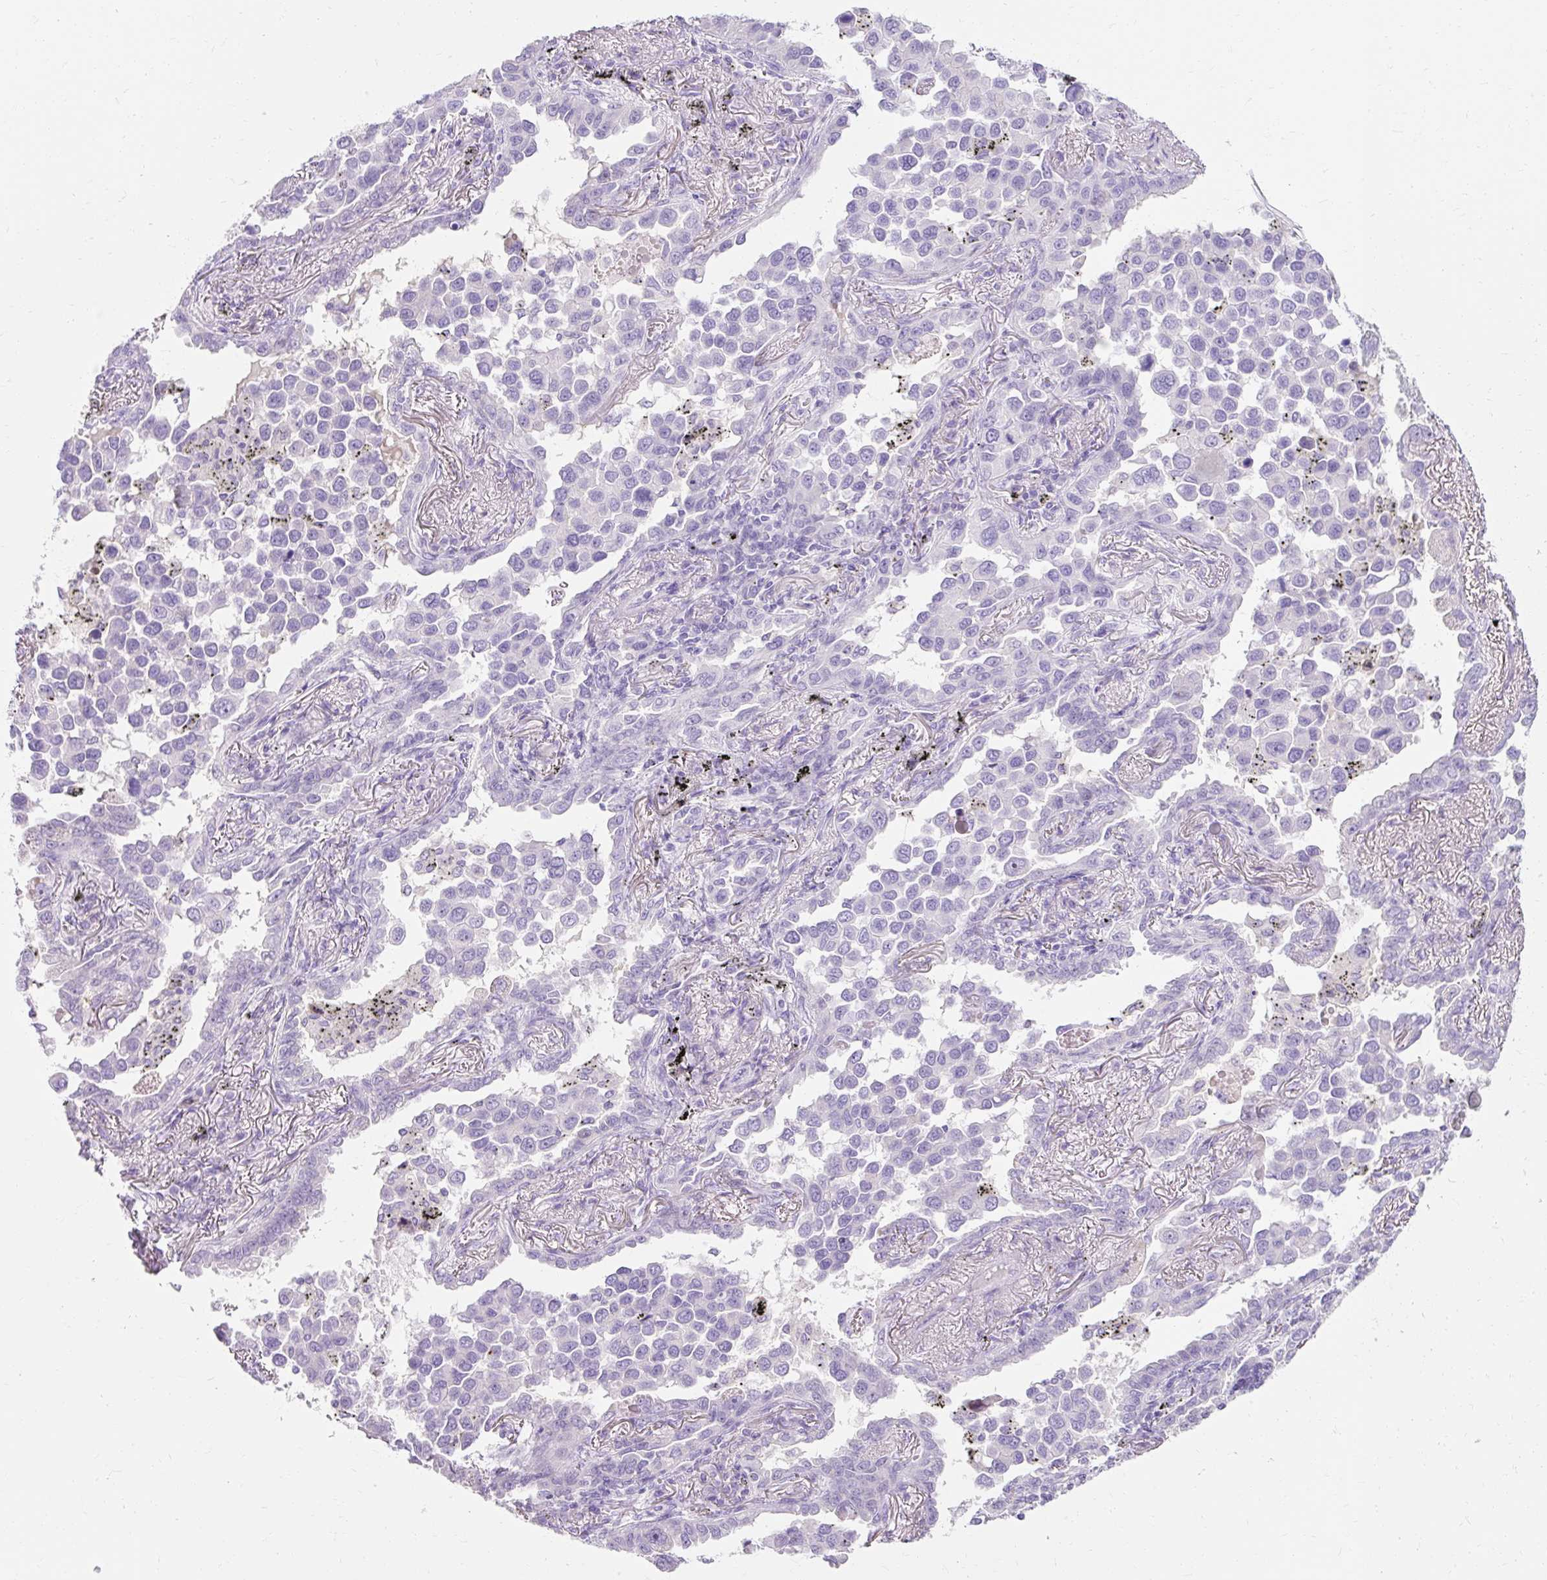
{"staining": {"intensity": "negative", "quantity": "none", "location": "none"}, "tissue": "lung cancer", "cell_type": "Tumor cells", "image_type": "cancer", "snomed": [{"axis": "morphology", "description": "Adenocarcinoma, NOS"}, {"axis": "topography", "description": "Lung"}], "caption": "This is an immunohistochemistry image of human lung adenocarcinoma. There is no positivity in tumor cells.", "gene": "CLDN25", "patient": {"sex": "male", "age": 67}}